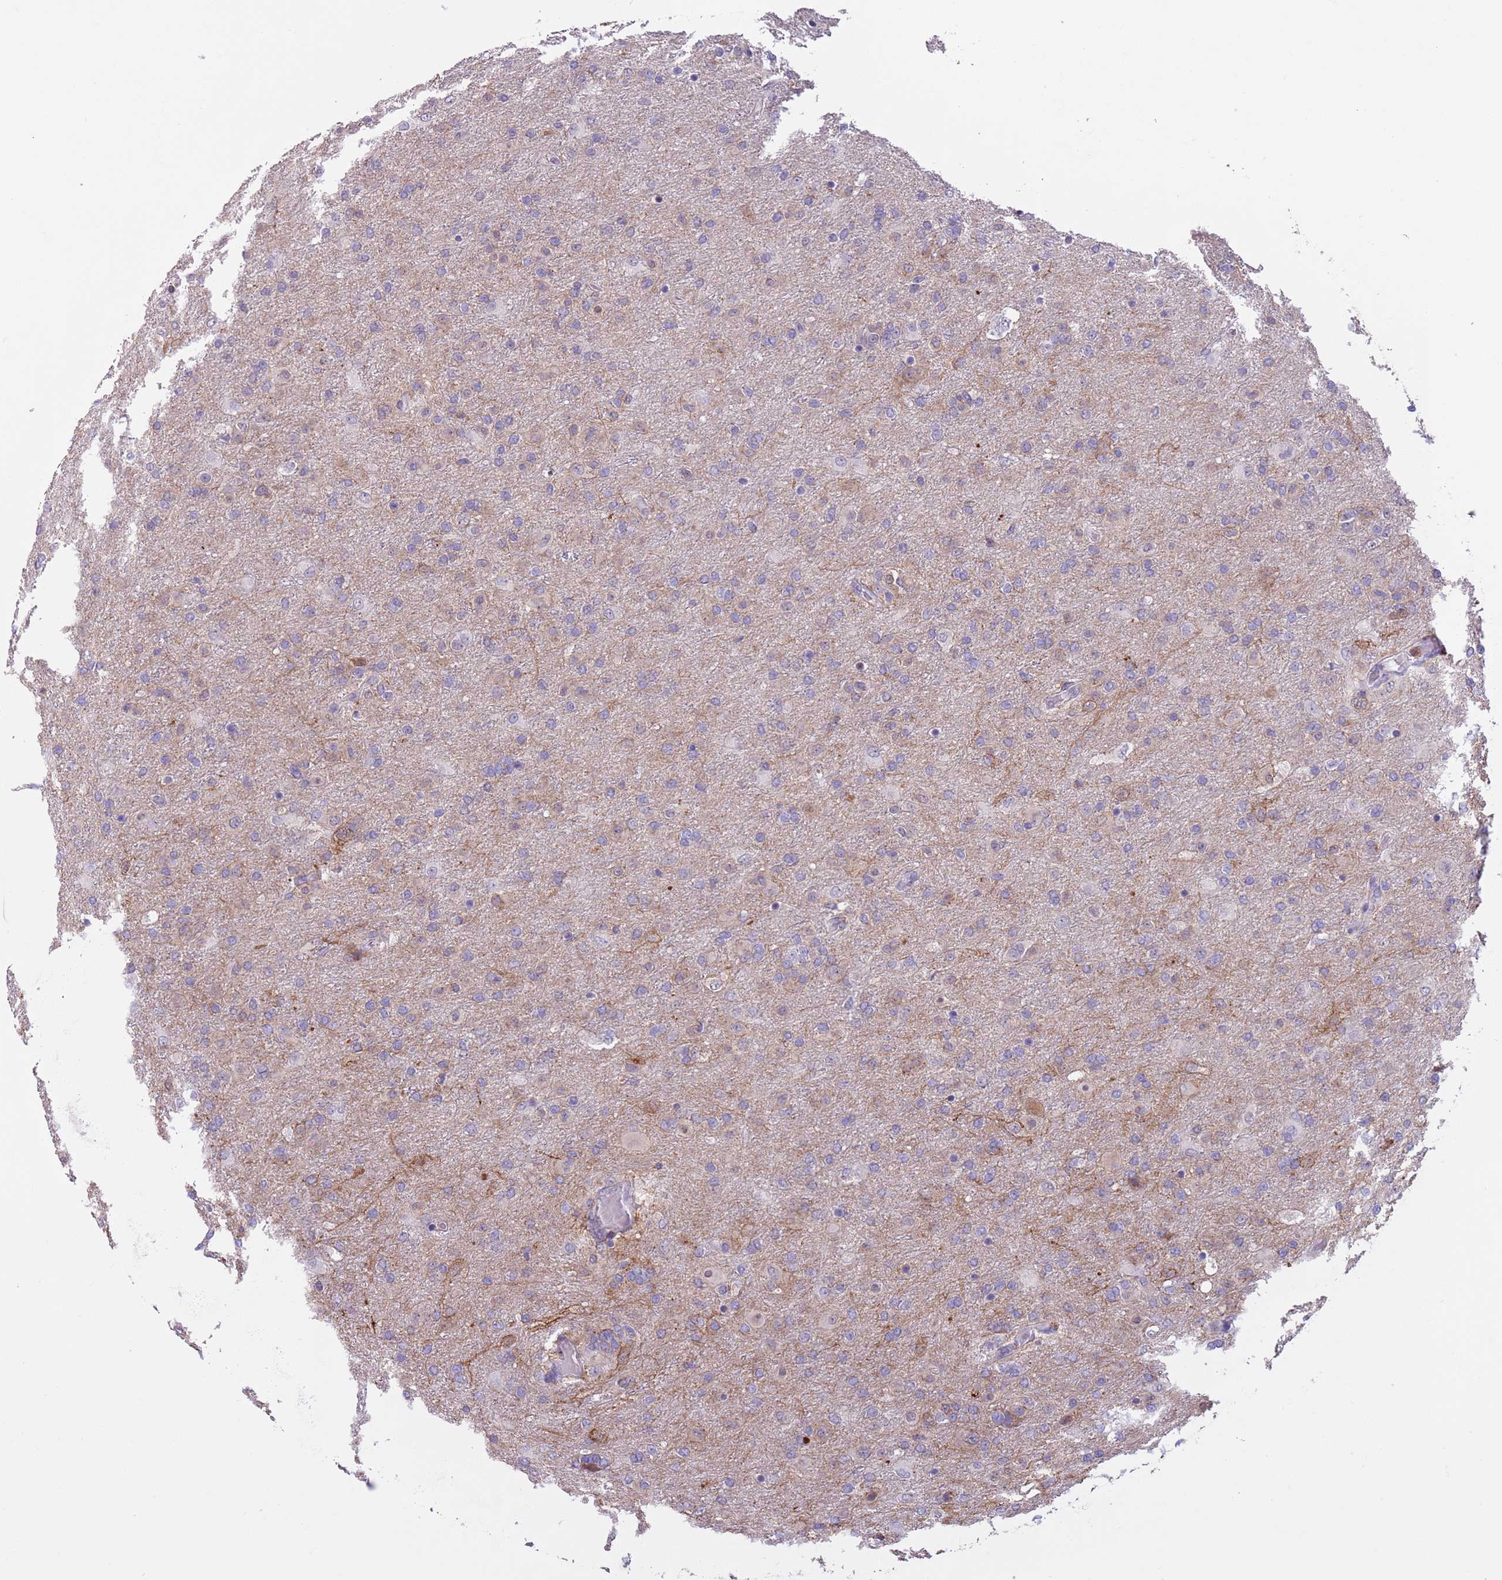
{"staining": {"intensity": "negative", "quantity": "none", "location": "none"}, "tissue": "glioma", "cell_type": "Tumor cells", "image_type": "cancer", "snomed": [{"axis": "morphology", "description": "Glioma, malignant, Low grade"}, {"axis": "topography", "description": "Brain"}], "caption": "This is an immunohistochemistry (IHC) image of human low-grade glioma (malignant). There is no expression in tumor cells.", "gene": "JAML", "patient": {"sex": "male", "age": 65}}